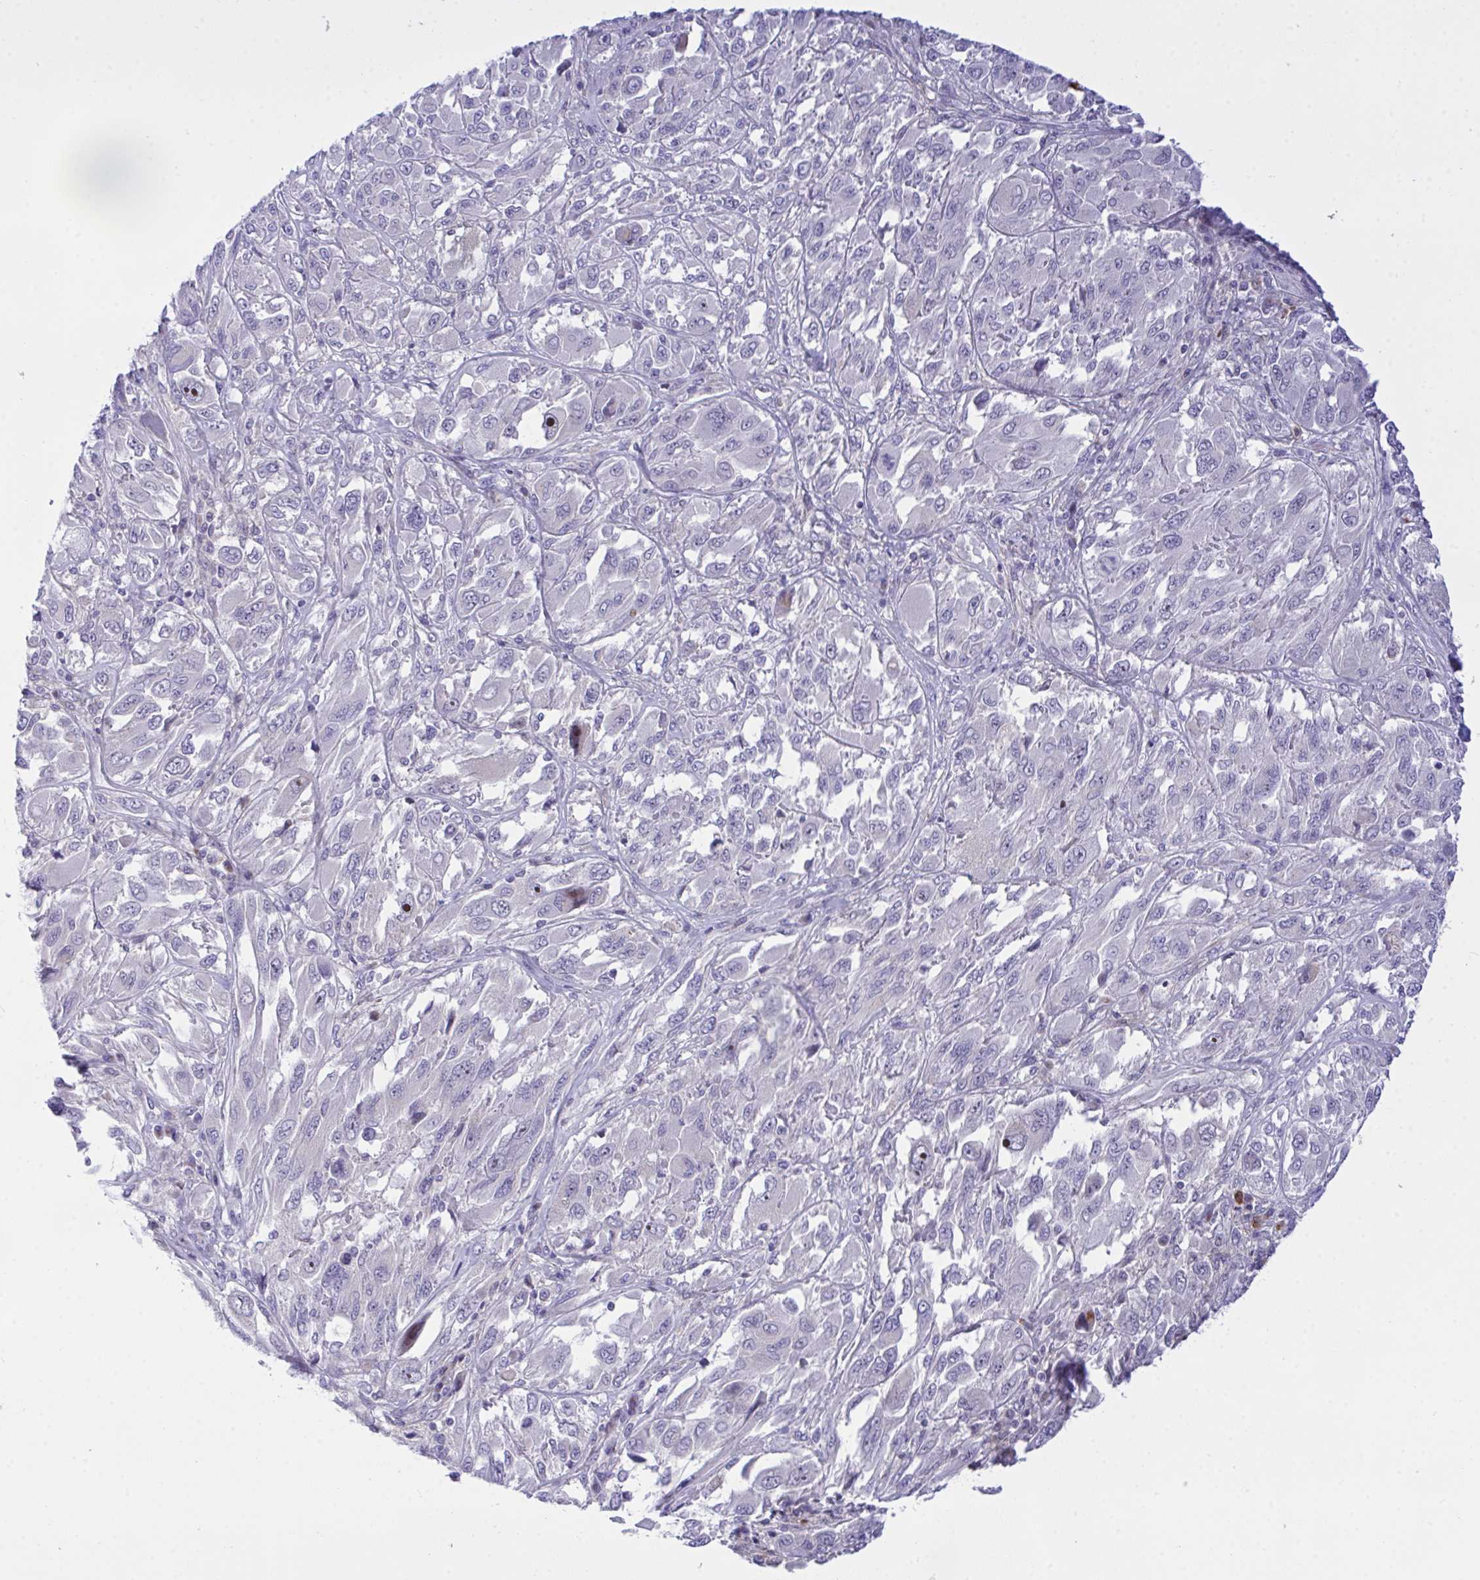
{"staining": {"intensity": "negative", "quantity": "none", "location": "none"}, "tissue": "melanoma", "cell_type": "Tumor cells", "image_type": "cancer", "snomed": [{"axis": "morphology", "description": "Malignant melanoma, NOS"}, {"axis": "topography", "description": "Skin"}], "caption": "Image shows no protein positivity in tumor cells of malignant melanoma tissue. (DAB (3,3'-diaminobenzidine) IHC visualized using brightfield microscopy, high magnification).", "gene": "ZNF554", "patient": {"sex": "female", "age": 91}}